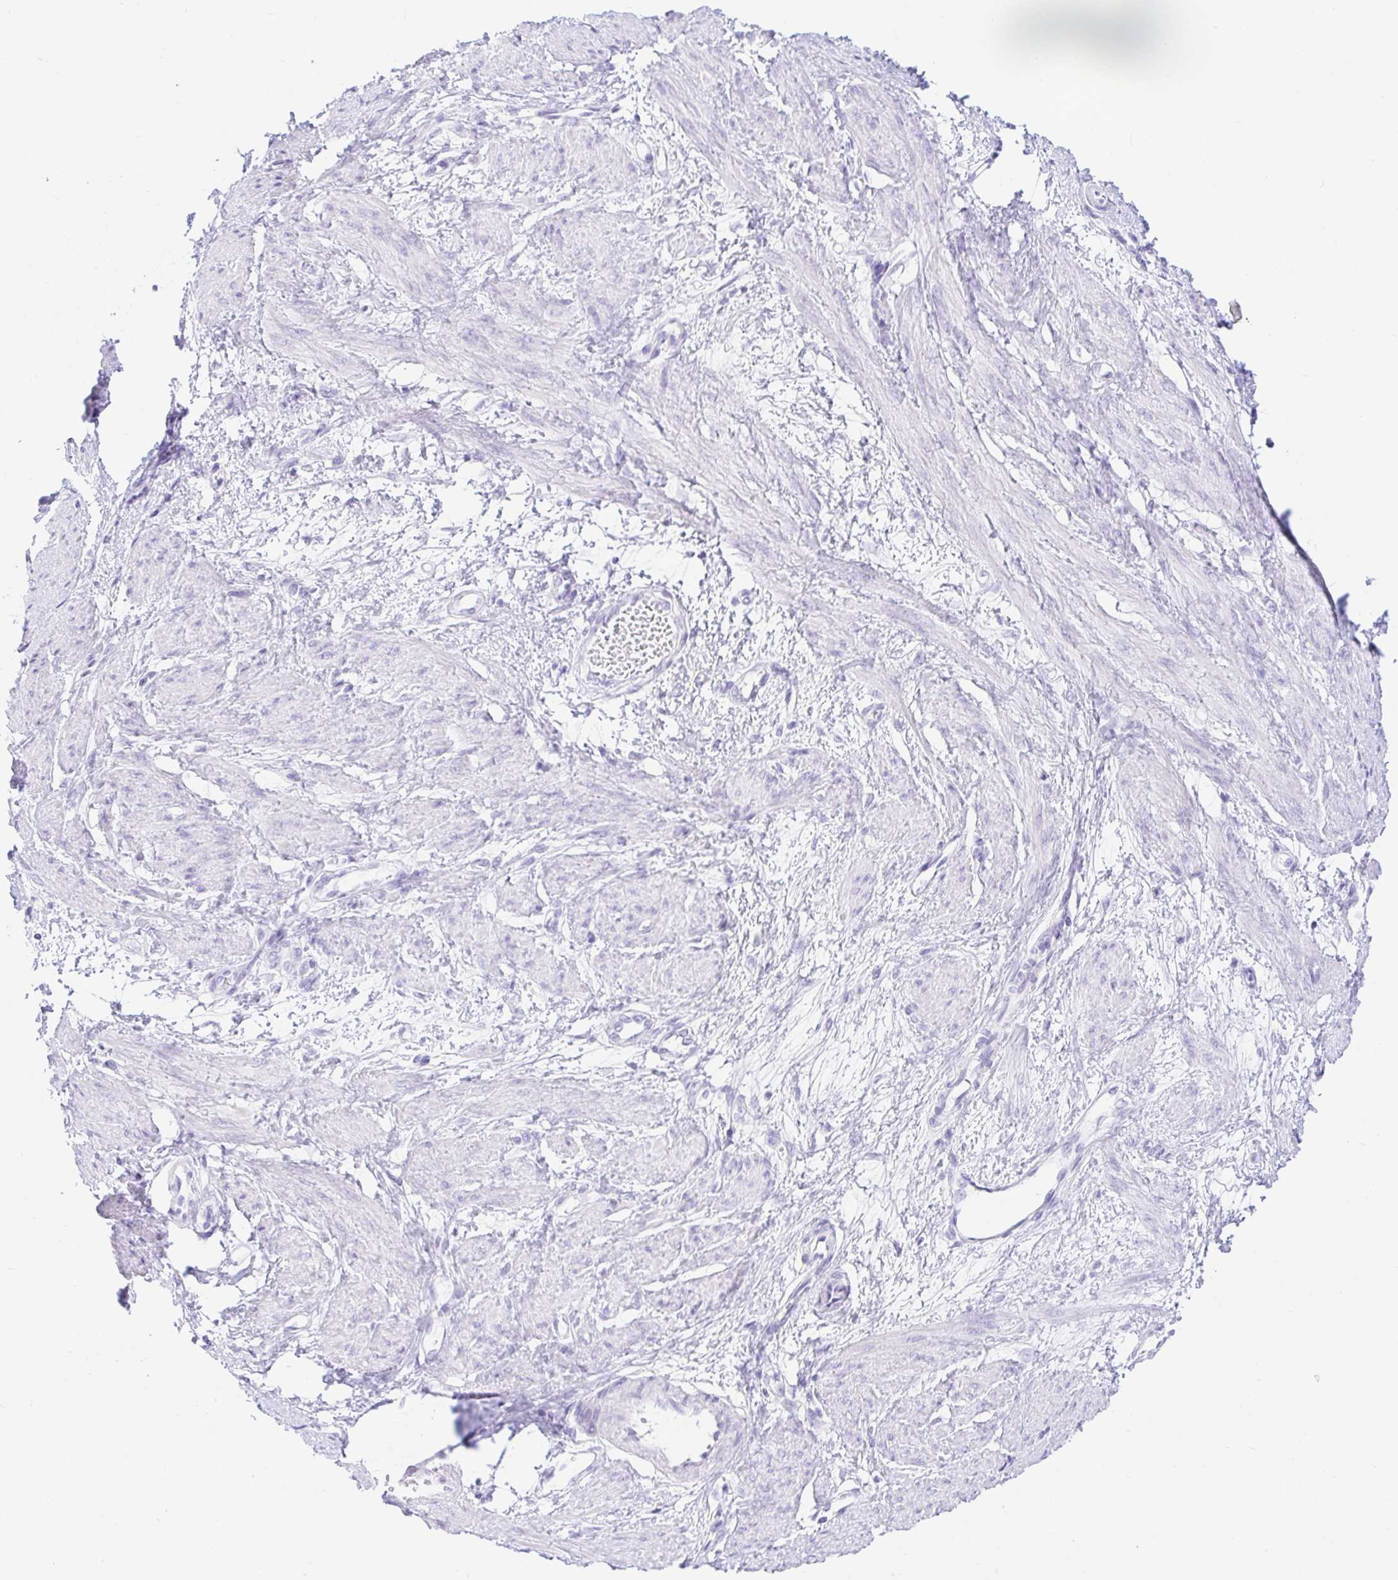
{"staining": {"intensity": "negative", "quantity": "none", "location": "none"}, "tissue": "smooth muscle", "cell_type": "Smooth muscle cells", "image_type": "normal", "snomed": [{"axis": "morphology", "description": "Normal tissue, NOS"}, {"axis": "topography", "description": "Smooth muscle"}, {"axis": "topography", "description": "Uterus"}], "caption": "Immunohistochemistry (IHC) photomicrograph of normal smooth muscle: smooth muscle stained with DAB (3,3'-diaminobenzidine) shows no significant protein staining in smooth muscle cells.", "gene": "PAX8", "patient": {"sex": "female", "age": 39}}